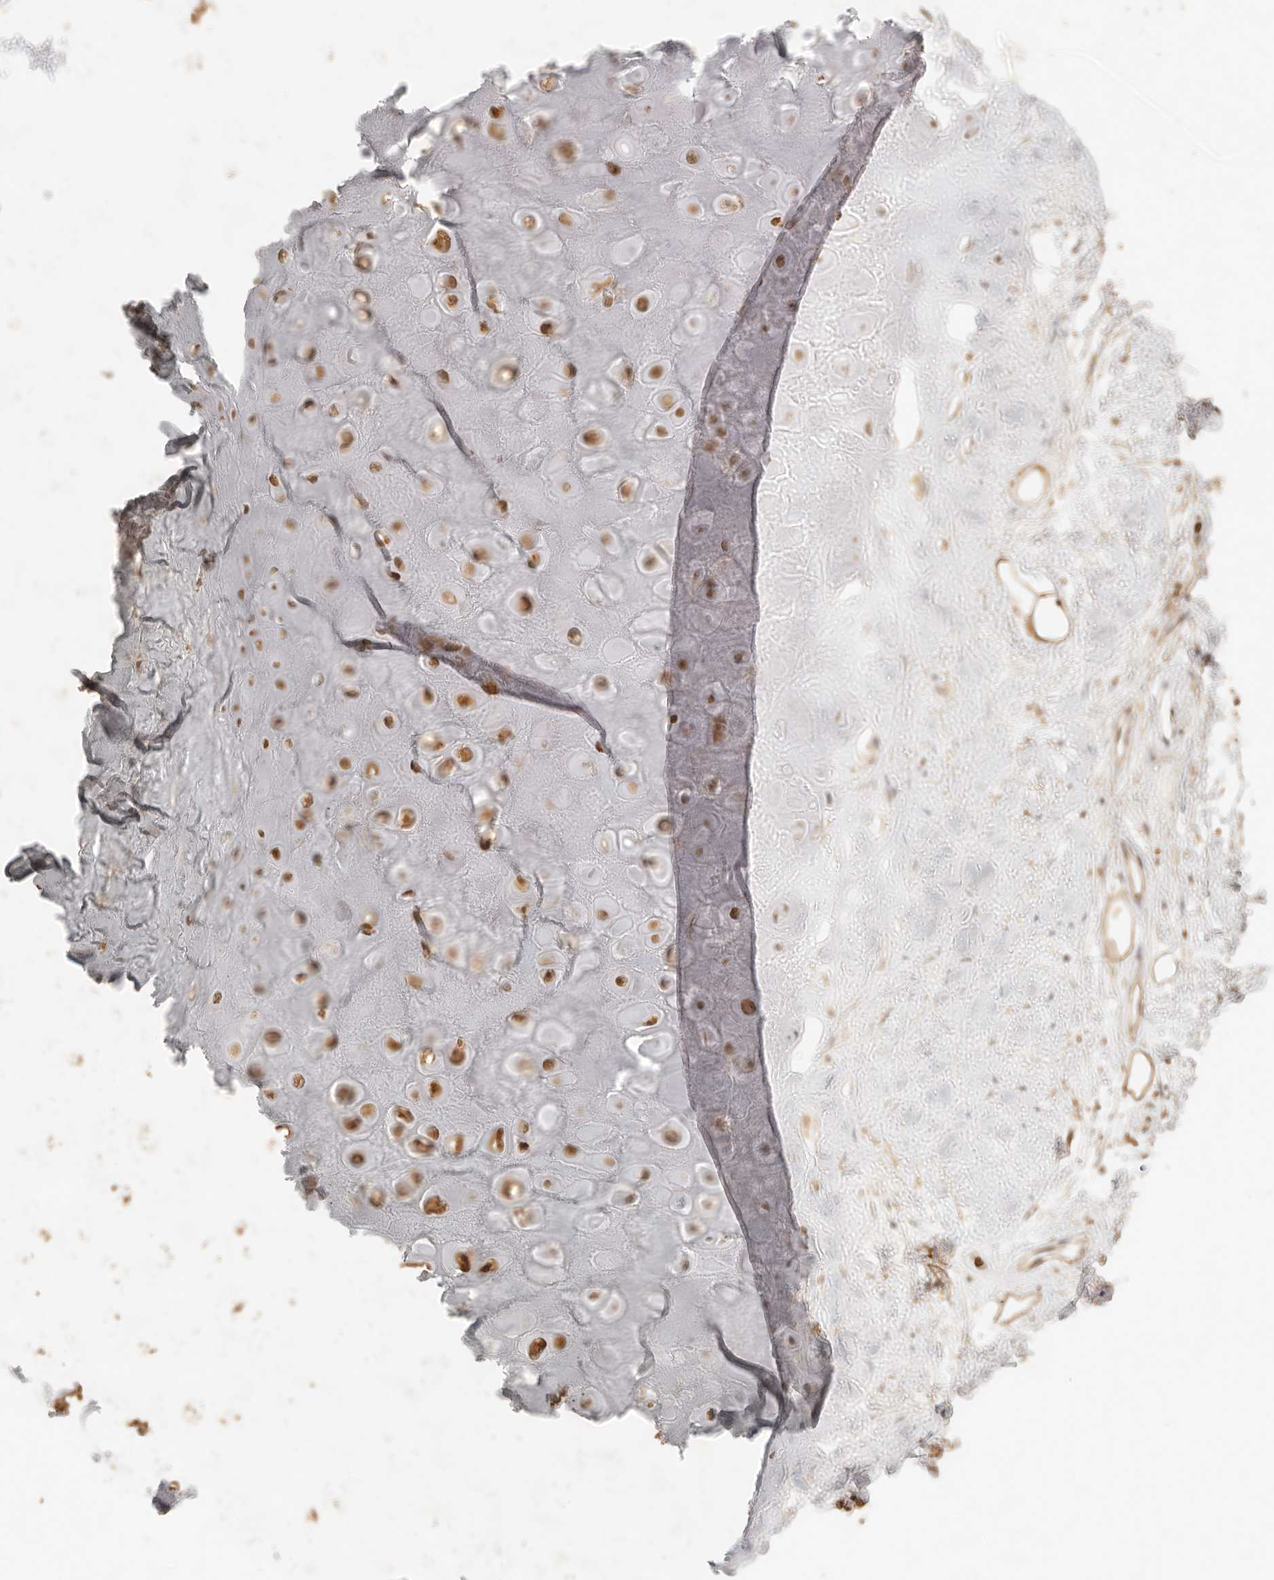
{"staining": {"intensity": "moderate", "quantity": ">75%", "location": "cytoplasmic/membranous"}, "tissue": "adipose tissue", "cell_type": "Adipocytes", "image_type": "normal", "snomed": [{"axis": "morphology", "description": "Normal tissue, NOS"}, {"axis": "morphology", "description": "Basal cell carcinoma"}, {"axis": "topography", "description": "Skin"}], "caption": "The micrograph shows immunohistochemical staining of benign adipose tissue. There is moderate cytoplasmic/membranous expression is identified in approximately >75% of adipocytes.", "gene": "INTS11", "patient": {"sex": "female", "age": 89}}